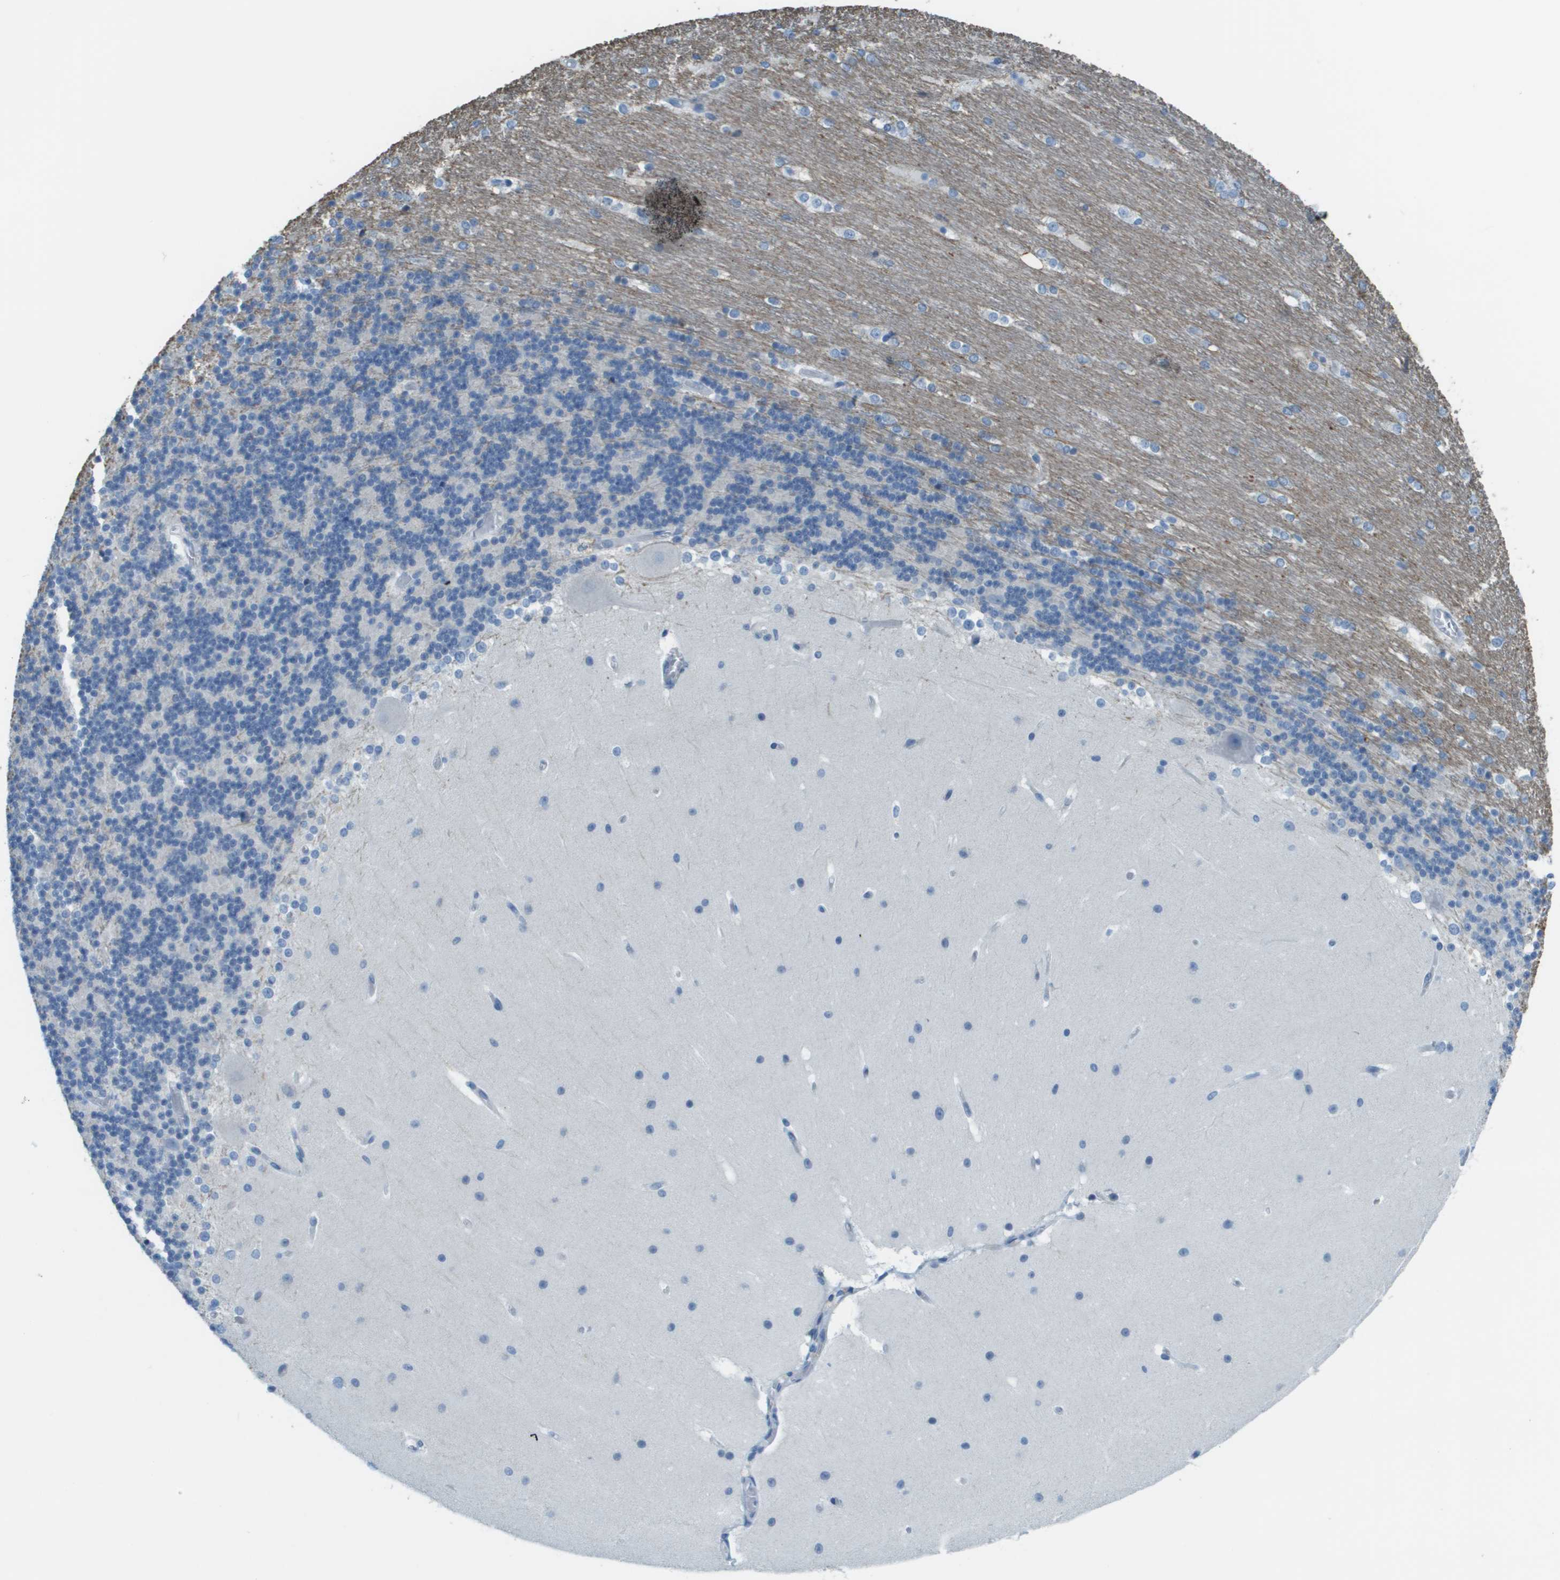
{"staining": {"intensity": "negative", "quantity": "none", "location": "none"}, "tissue": "cerebellum", "cell_type": "Cells in granular layer", "image_type": "normal", "snomed": [{"axis": "morphology", "description": "Normal tissue, NOS"}, {"axis": "topography", "description": "Cerebellum"}], "caption": "The immunohistochemistry image has no significant positivity in cells in granular layer of cerebellum. Brightfield microscopy of immunohistochemistry stained with DAB (3,3'-diaminobenzidine) (brown) and hematoxylin (blue), captured at high magnification.", "gene": "PTGDR2", "patient": {"sex": "female", "age": 19}}